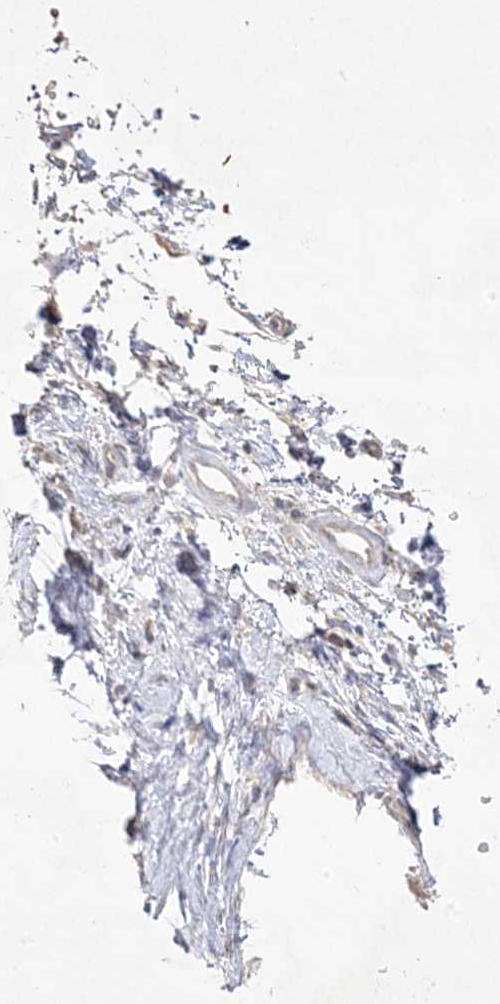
{"staining": {"intensity": "negative", "quantity": "none", "location": "none"}, "tissue": "pancreatic cancer", "cell_type": "Tumor cells", "image_type": "cancer", "snomed": [{"axis": "morphology", "description": "Adenocarcinoma, NOS"}, {"axis": "topography", "description": "Pancreas"}], "caption": "Protein analysis of pancreatic cancer demonstrates no significant positivity in tumor cells.", "gene": "TRANK1", "patient": {"sex": "female", "age": 73}}